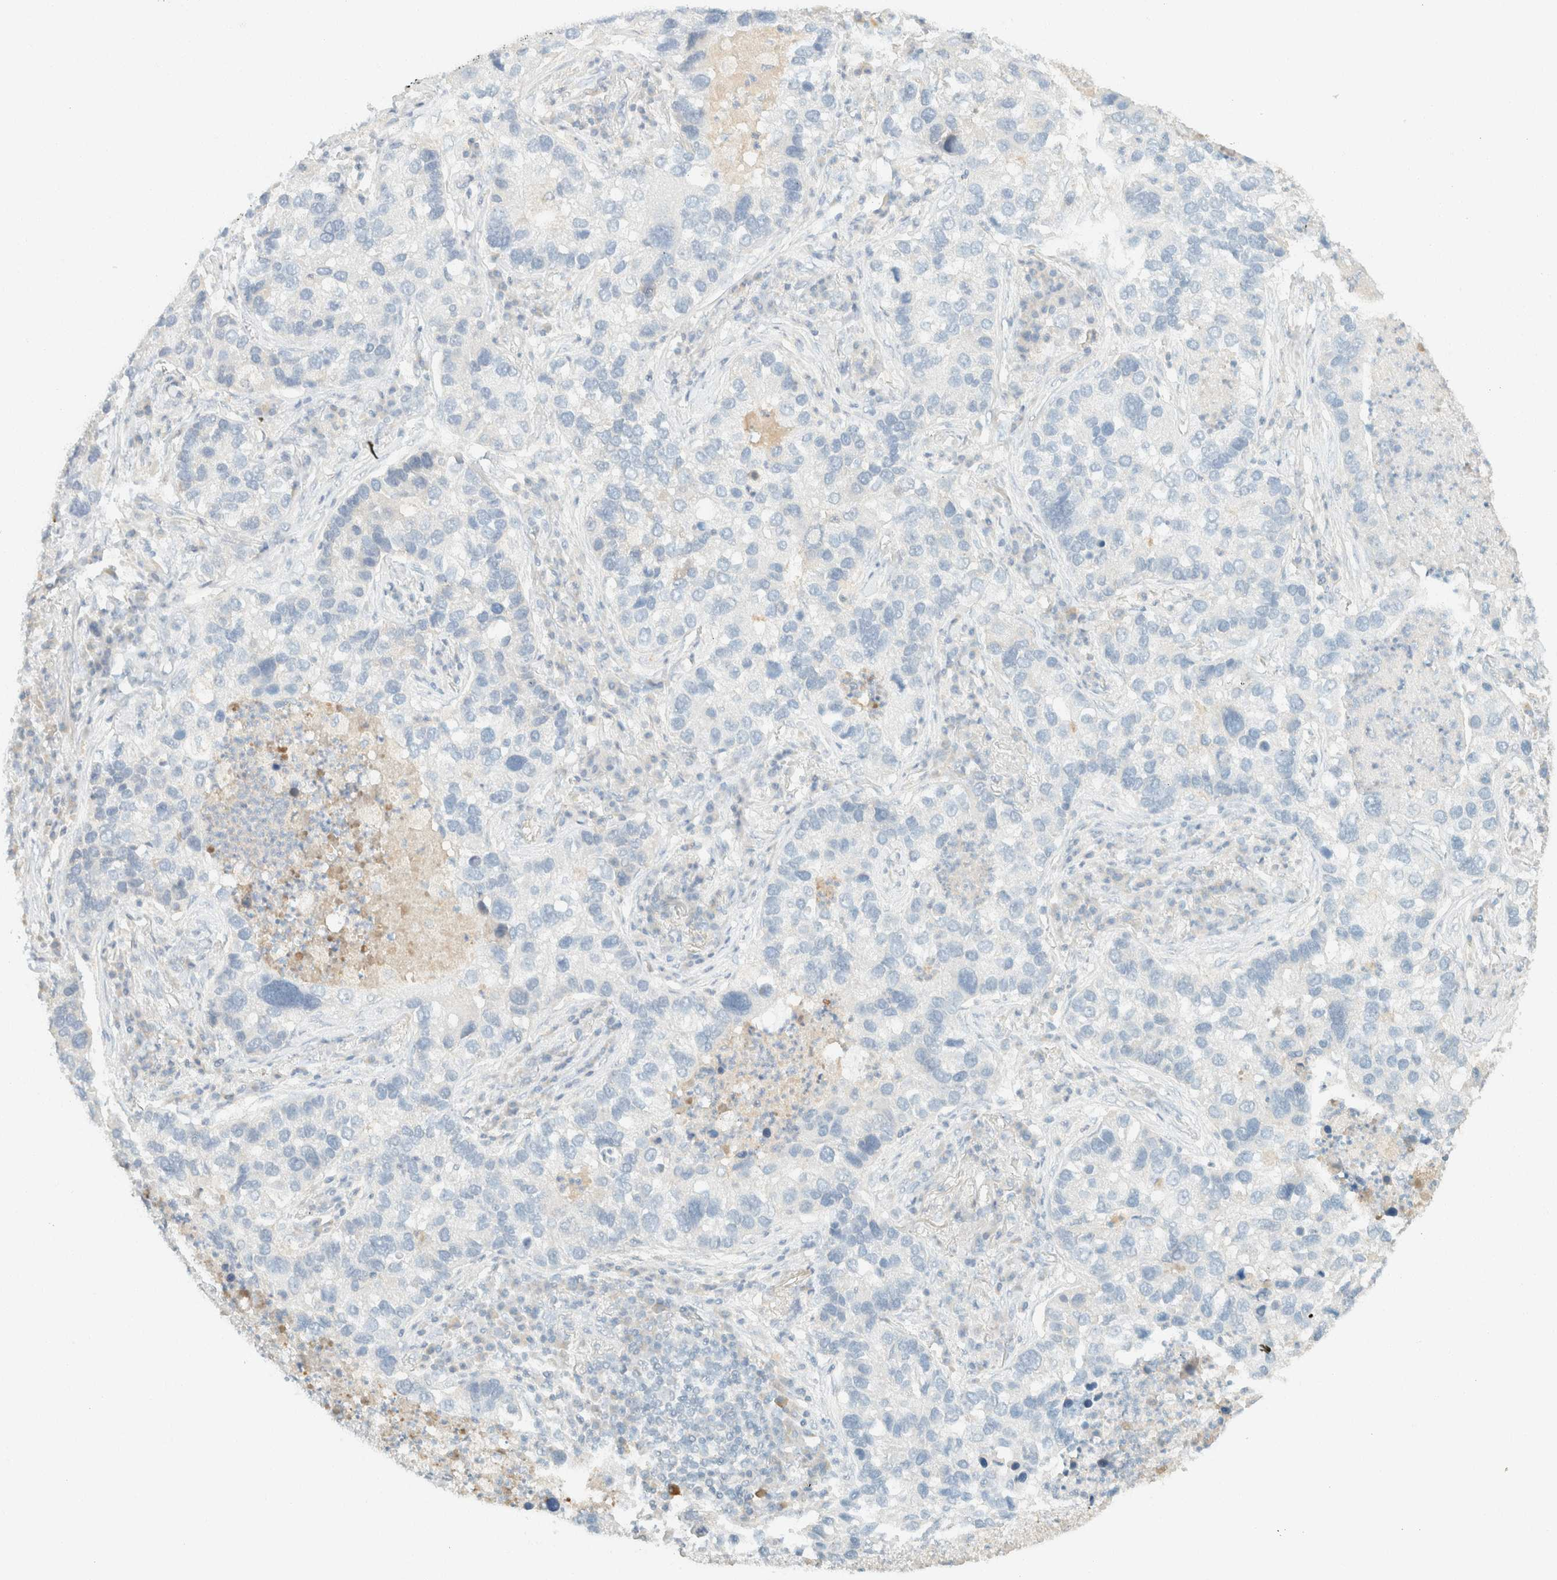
{"staining": {"intensity": "negative", "quantity": "none", "location": "none"}, "tissue": "lung cancer", "cell_type": "Tumor cells", "image_type": "cancer", "snomed": [{"axis": "morphology", "description": "Normal tissue, NOS"}, {"axis": "morphology", "description": "Adenocarcinoma, NOS"}, {"axis": "topography", "description": "Bronchus"}, {"axis": "topography", "description": "Lung"}], "caption": "Tumor cells are negative for brown protein staining in lung adenocarcinoma.", "gene": "GPA33", "patient": {"sex": "male", "age": 54}}